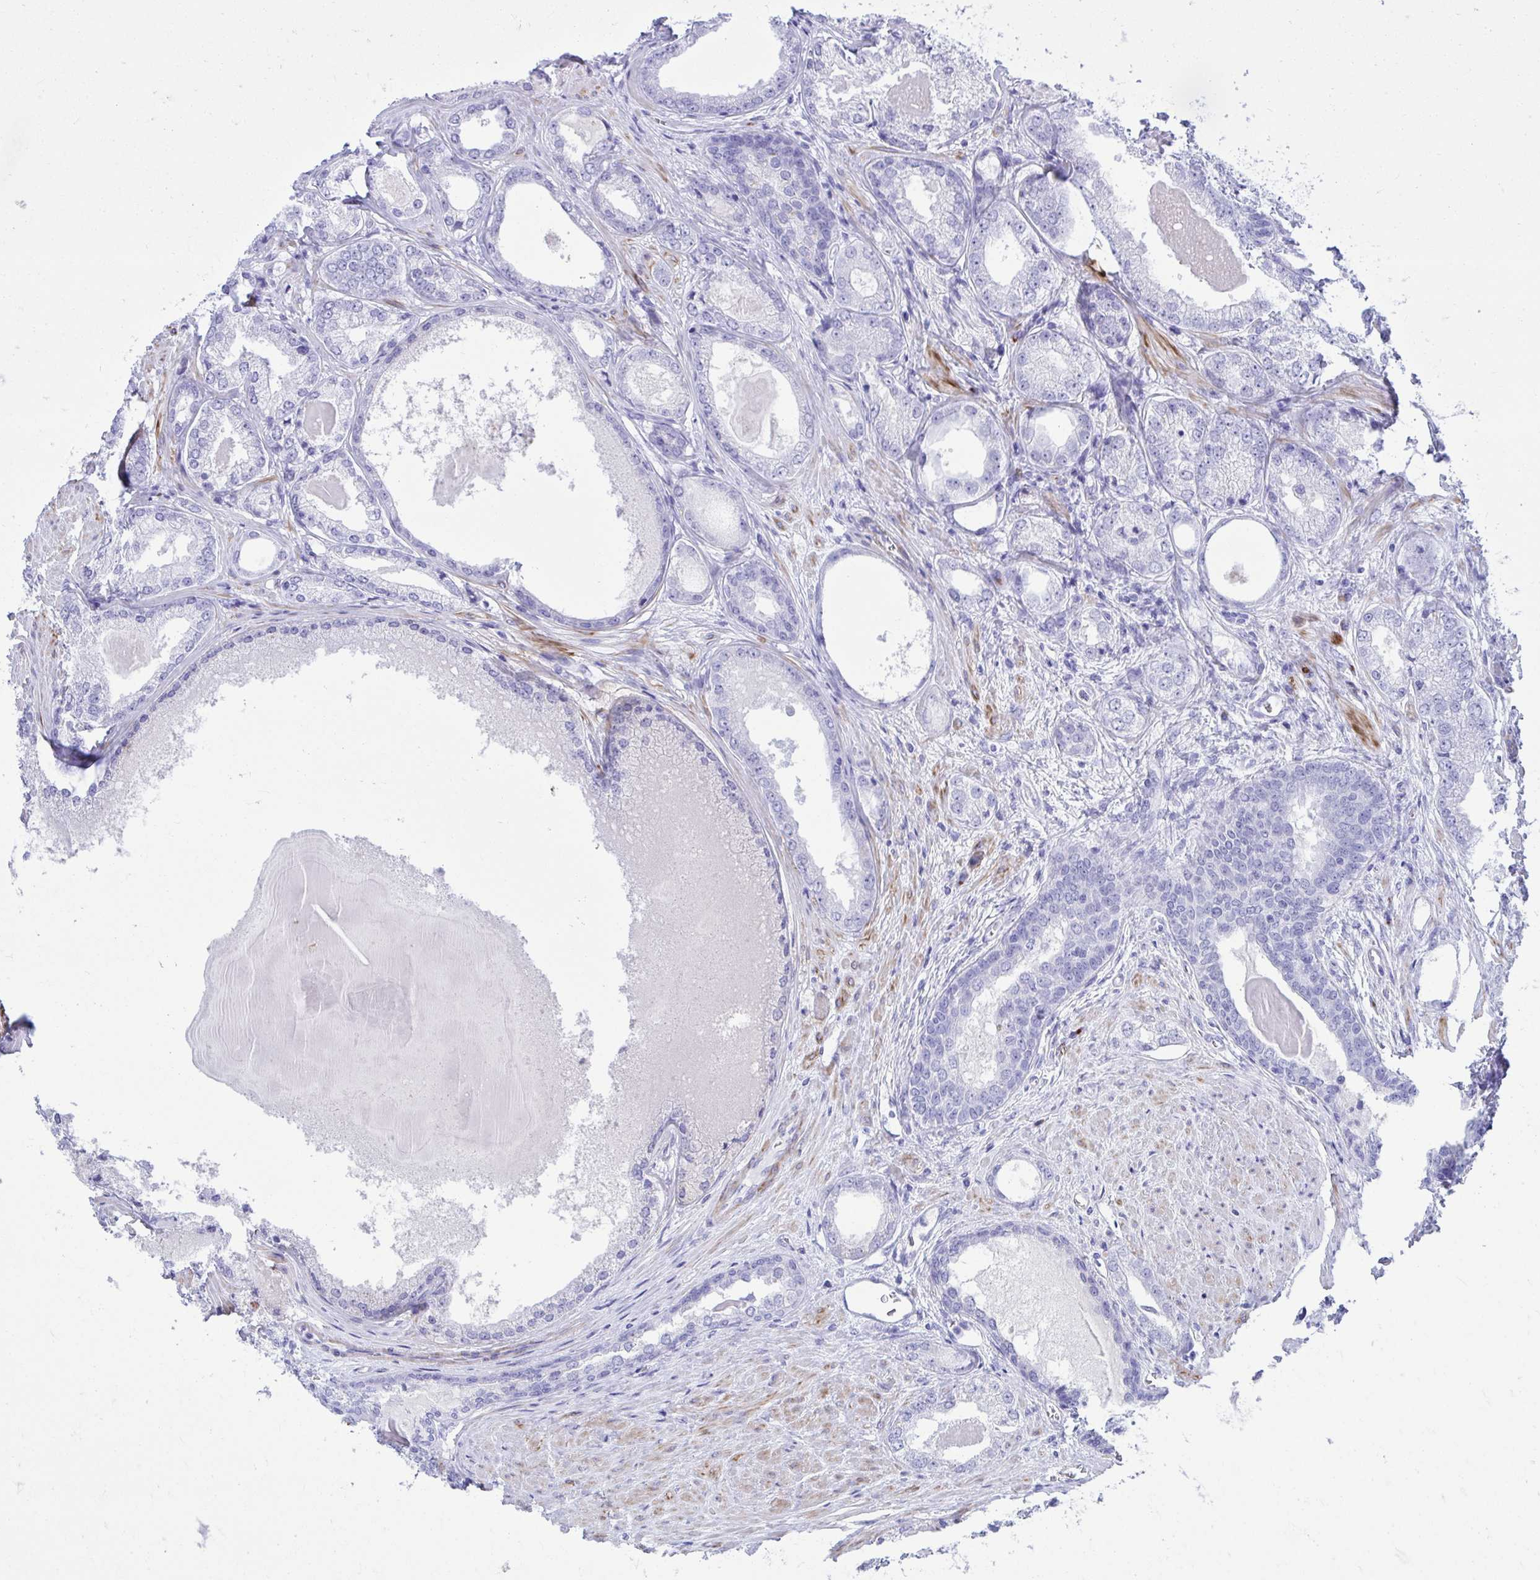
{"staining": {"intensity": "negative", "quantity": "none", "location": "none"}, "tissue": "prostate cancer", "cell_type": "Tumor cells", "image_type": "cancer", "snomed": [{"axis": "morphology", "description": "Adenocarcinoma, NOS"}, {"axis": "morphology", "description": "Adenocarcinoma, Low grade"}, {"axis": "topography", "description": "Prostate"}], "caption": "A histopathology image of human prostate cancer is negative for staining in tumor cells.", "gene": "ANKDD1B", "patient": {"sex": "male", "age": 68}}